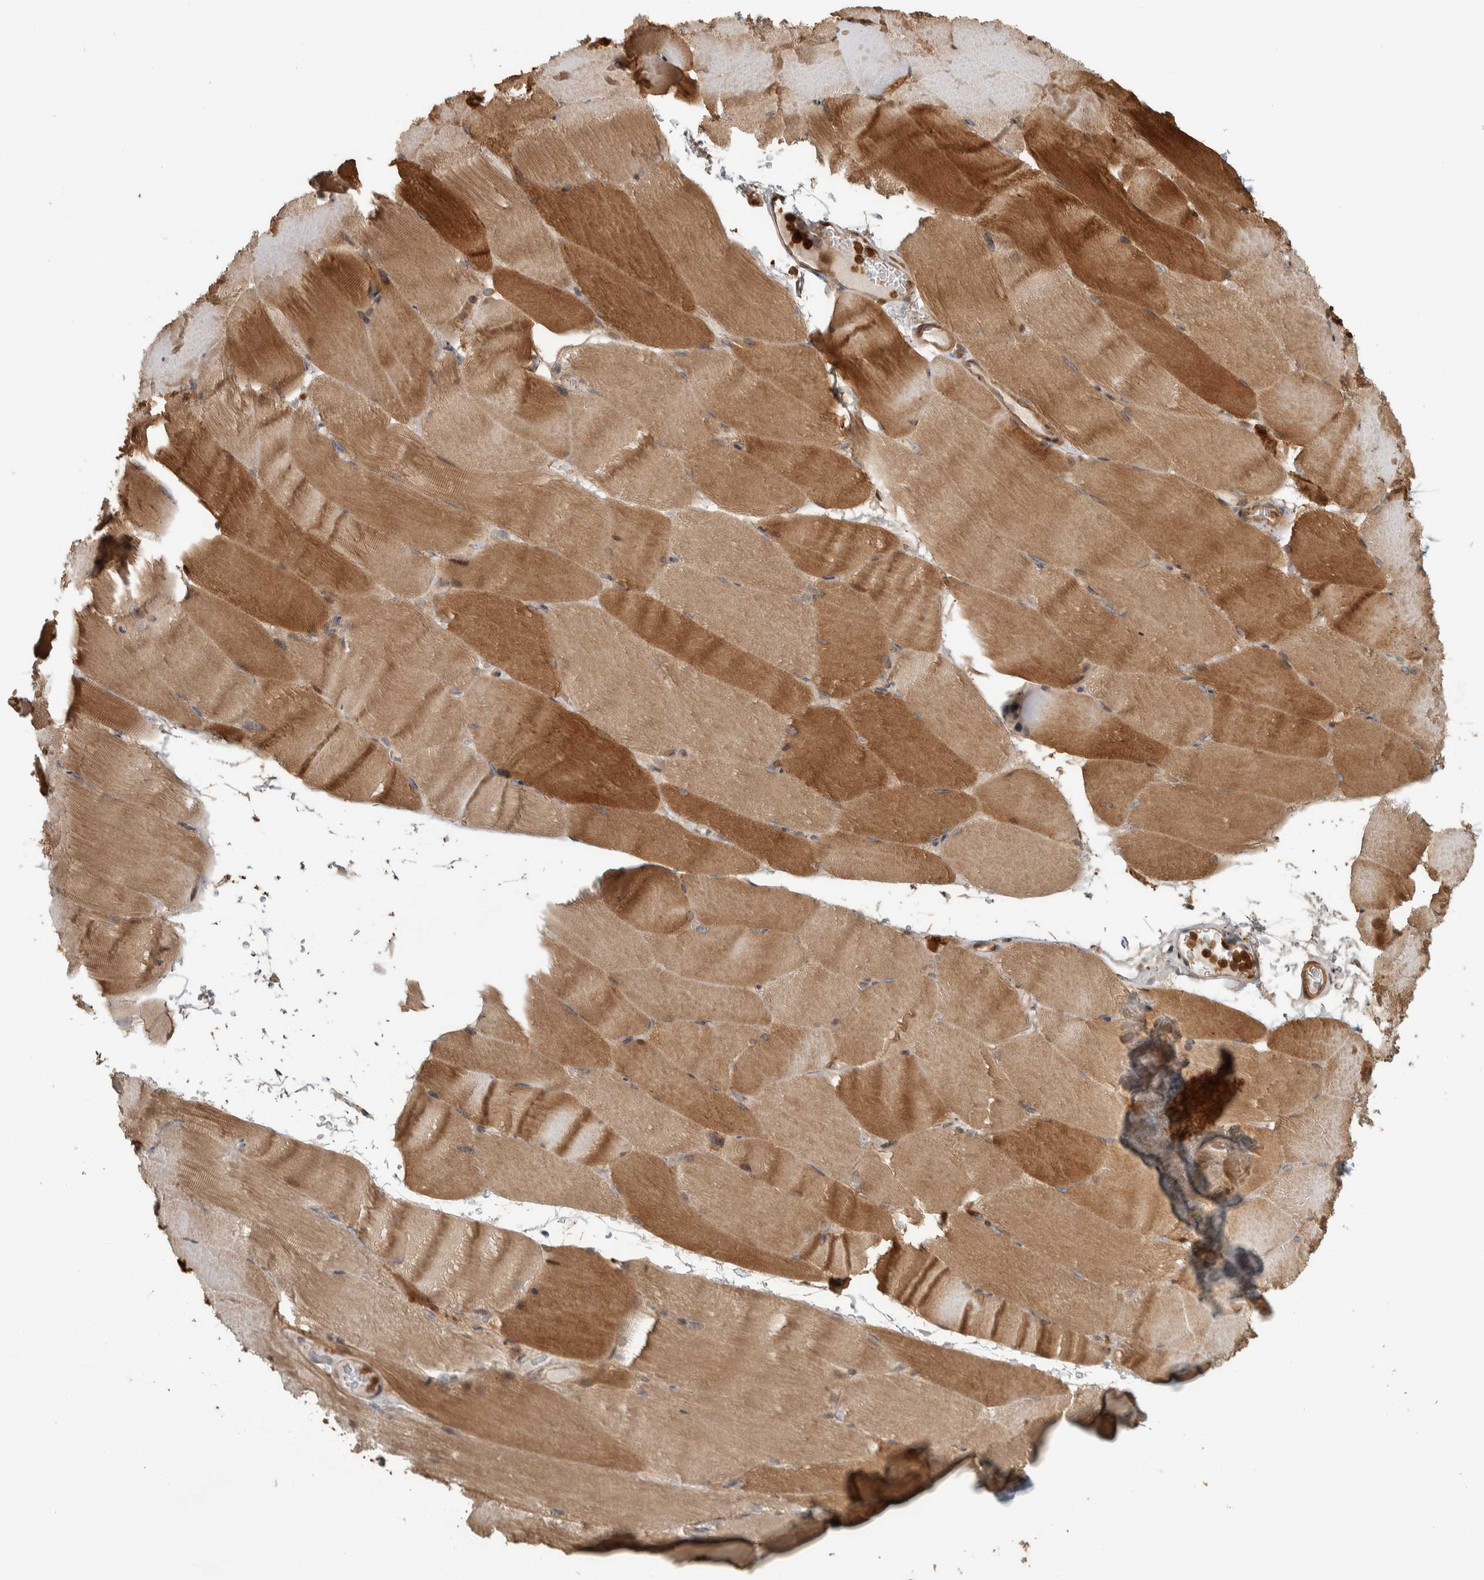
{"staining": {"intensity": "moderate", "quantity": ">75%", "location": "cytoplasmic/membranous"}, "tissue": "skeletal muscle", "cell_type": "Myocytes", "image_type": "normal", "snomed": [{"axis": "morphology", "description": "Normal tissue, NOS"}, {"axis": "topography", "description": "Skeletal muscle"}, {"axis": "topography", "description": "Parathyroid gland"}], "caption": "Human skeletal muscle stained for a protein (brown) demonstrates moderate cytoplasmic/membranous positive positivity in approximately >75% of myocytes.", "gene": "CNTROB", "patient": {"sex": "female", "age": 37}}